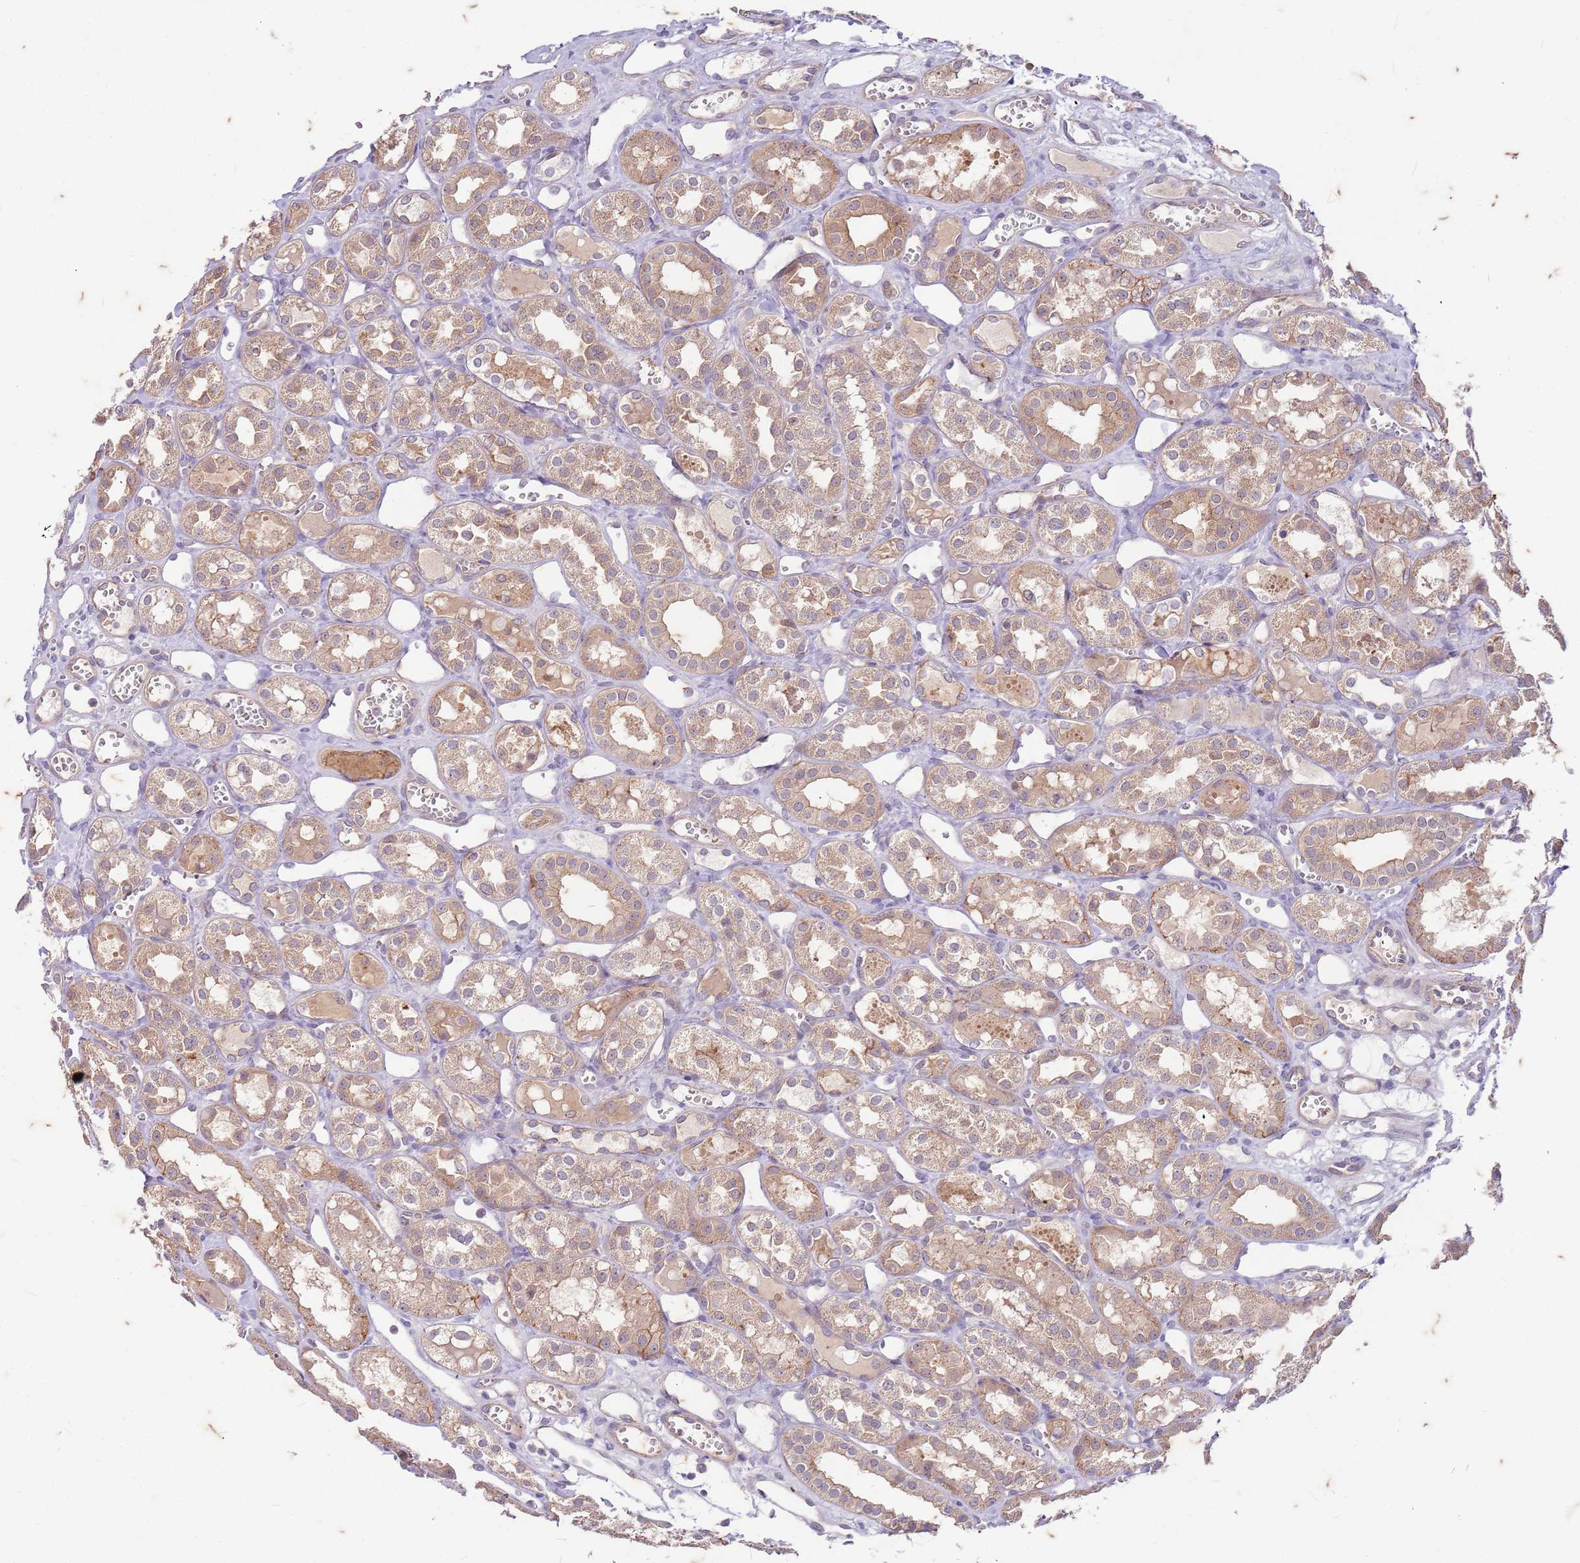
{"staining": {"intensity": "moderate", "quantity": "<25%", "location": "cytoplasmic/membranous"}, "tissue": "kidney", "cell_type": "Cells in glomeruli", "image_type": "normal", "snomed": [{"axis": "morphology", "description": "Normal tissue, NOS"}, {"axis": "topography", "description": "Kidney"}], "caption": "A brown stain shows moderate cytoplasmic/membranous staining of a protein in cells in glomeruli of benign human kidney. Nuclei are stained in blue.", "gene": "RAPGEF3", "patient": {"sex": "male", "age": 16}}